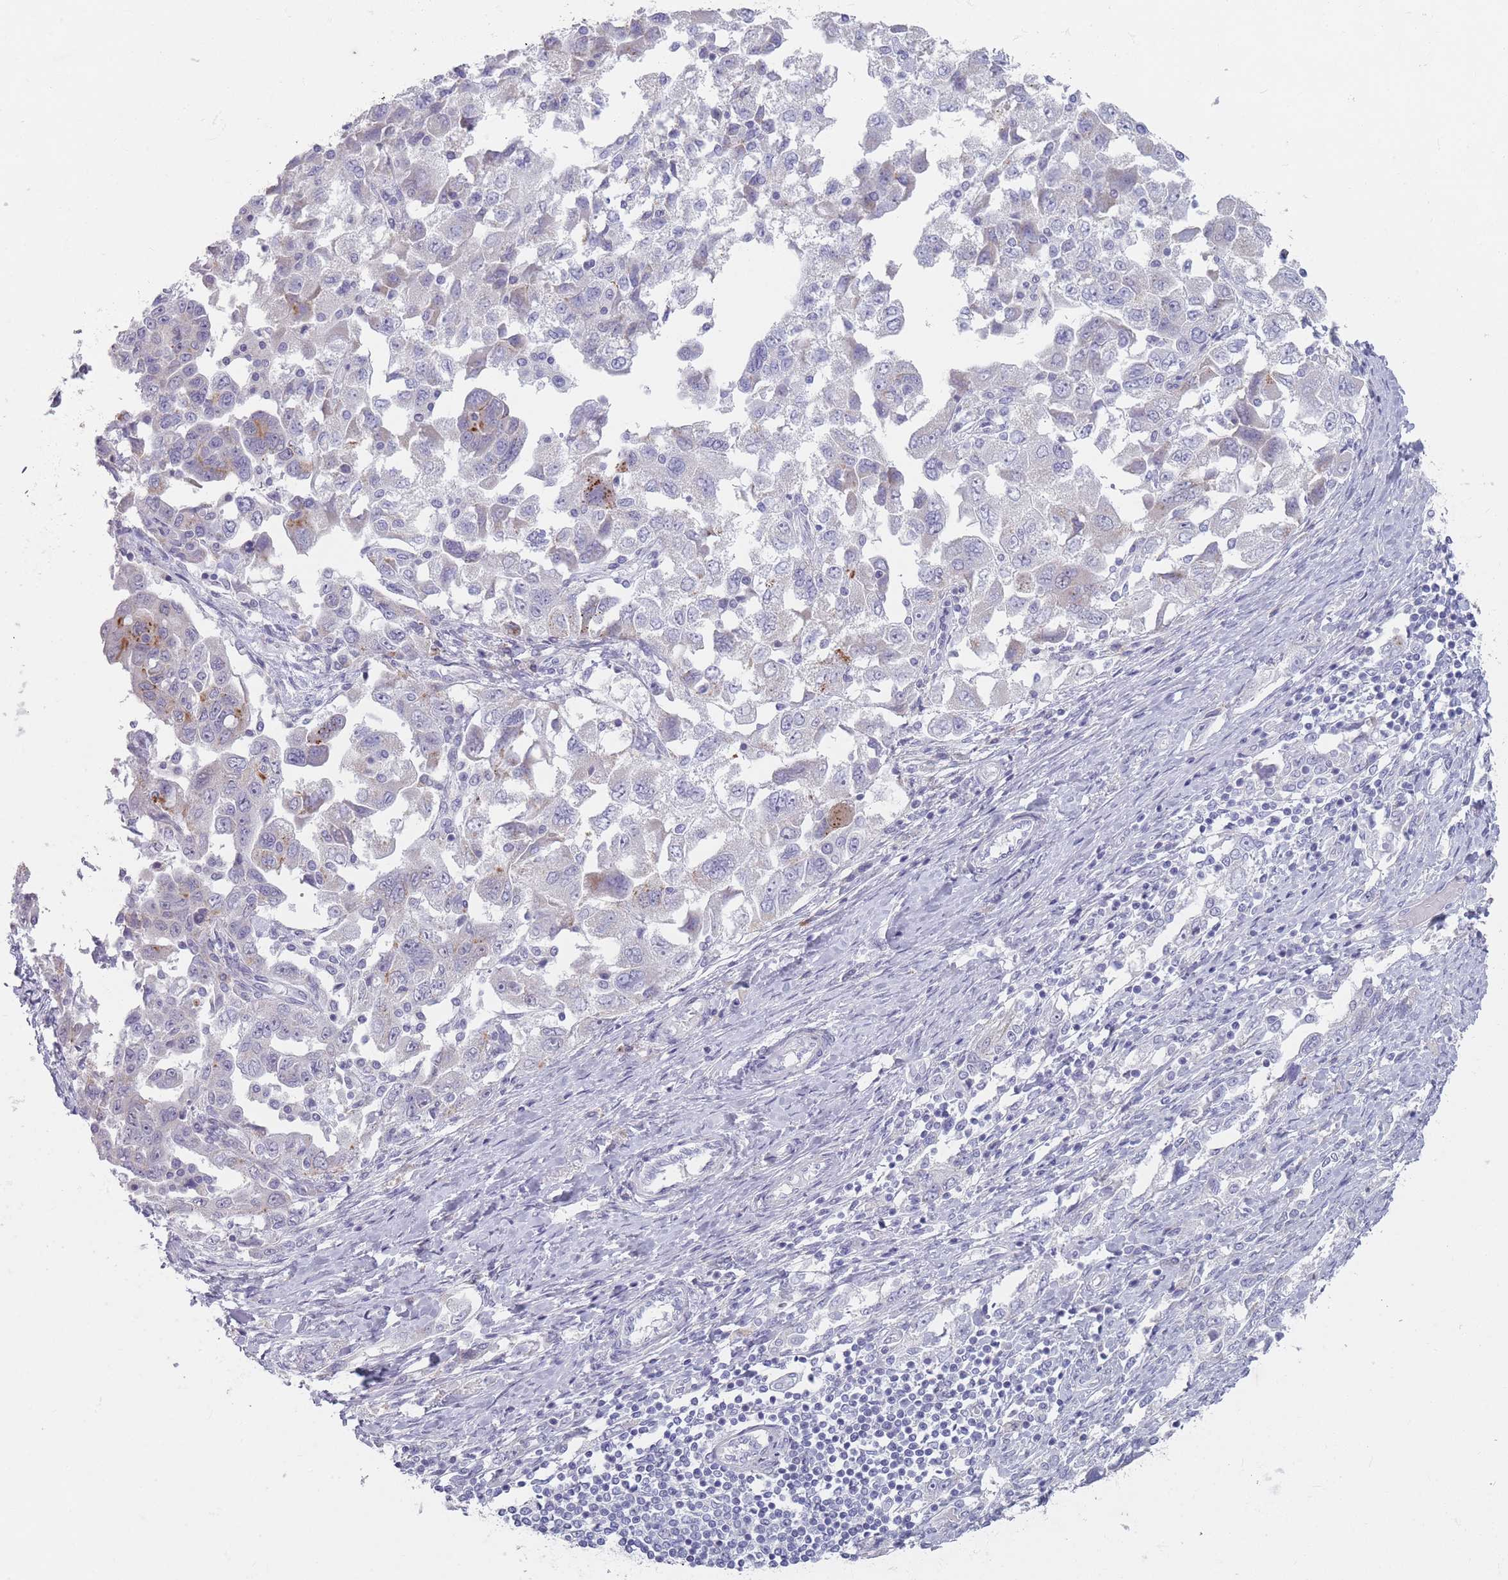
{"staining": {"intensity": "moderate", "quantity": "<25%", "location": "cytoplasmic/membranous"}, "tissue": "ovarian cancer", "cell_type": "Tumor cells", "image_type": "cancer", "snomed": [{"axis": "morphology", "description": "Carcinoma, NOS"}, {"axis": "morphology", "description": "Cystadenocarcinoma, serous, NOS"}, {"axis": "topography", "description": "Ovary"}], "caption": "Serous cystadenocarcinoma (ovarian) was stained to show a protein in brown. There is low levels of moderate cytoplasmic/membranous expression in about <25% of tumor cells. (brown staining indicates protein expression, while blue staining denotes nuclei).", "gene": "PAIP2B", "patient": {"sex": "female", "age": 69}}